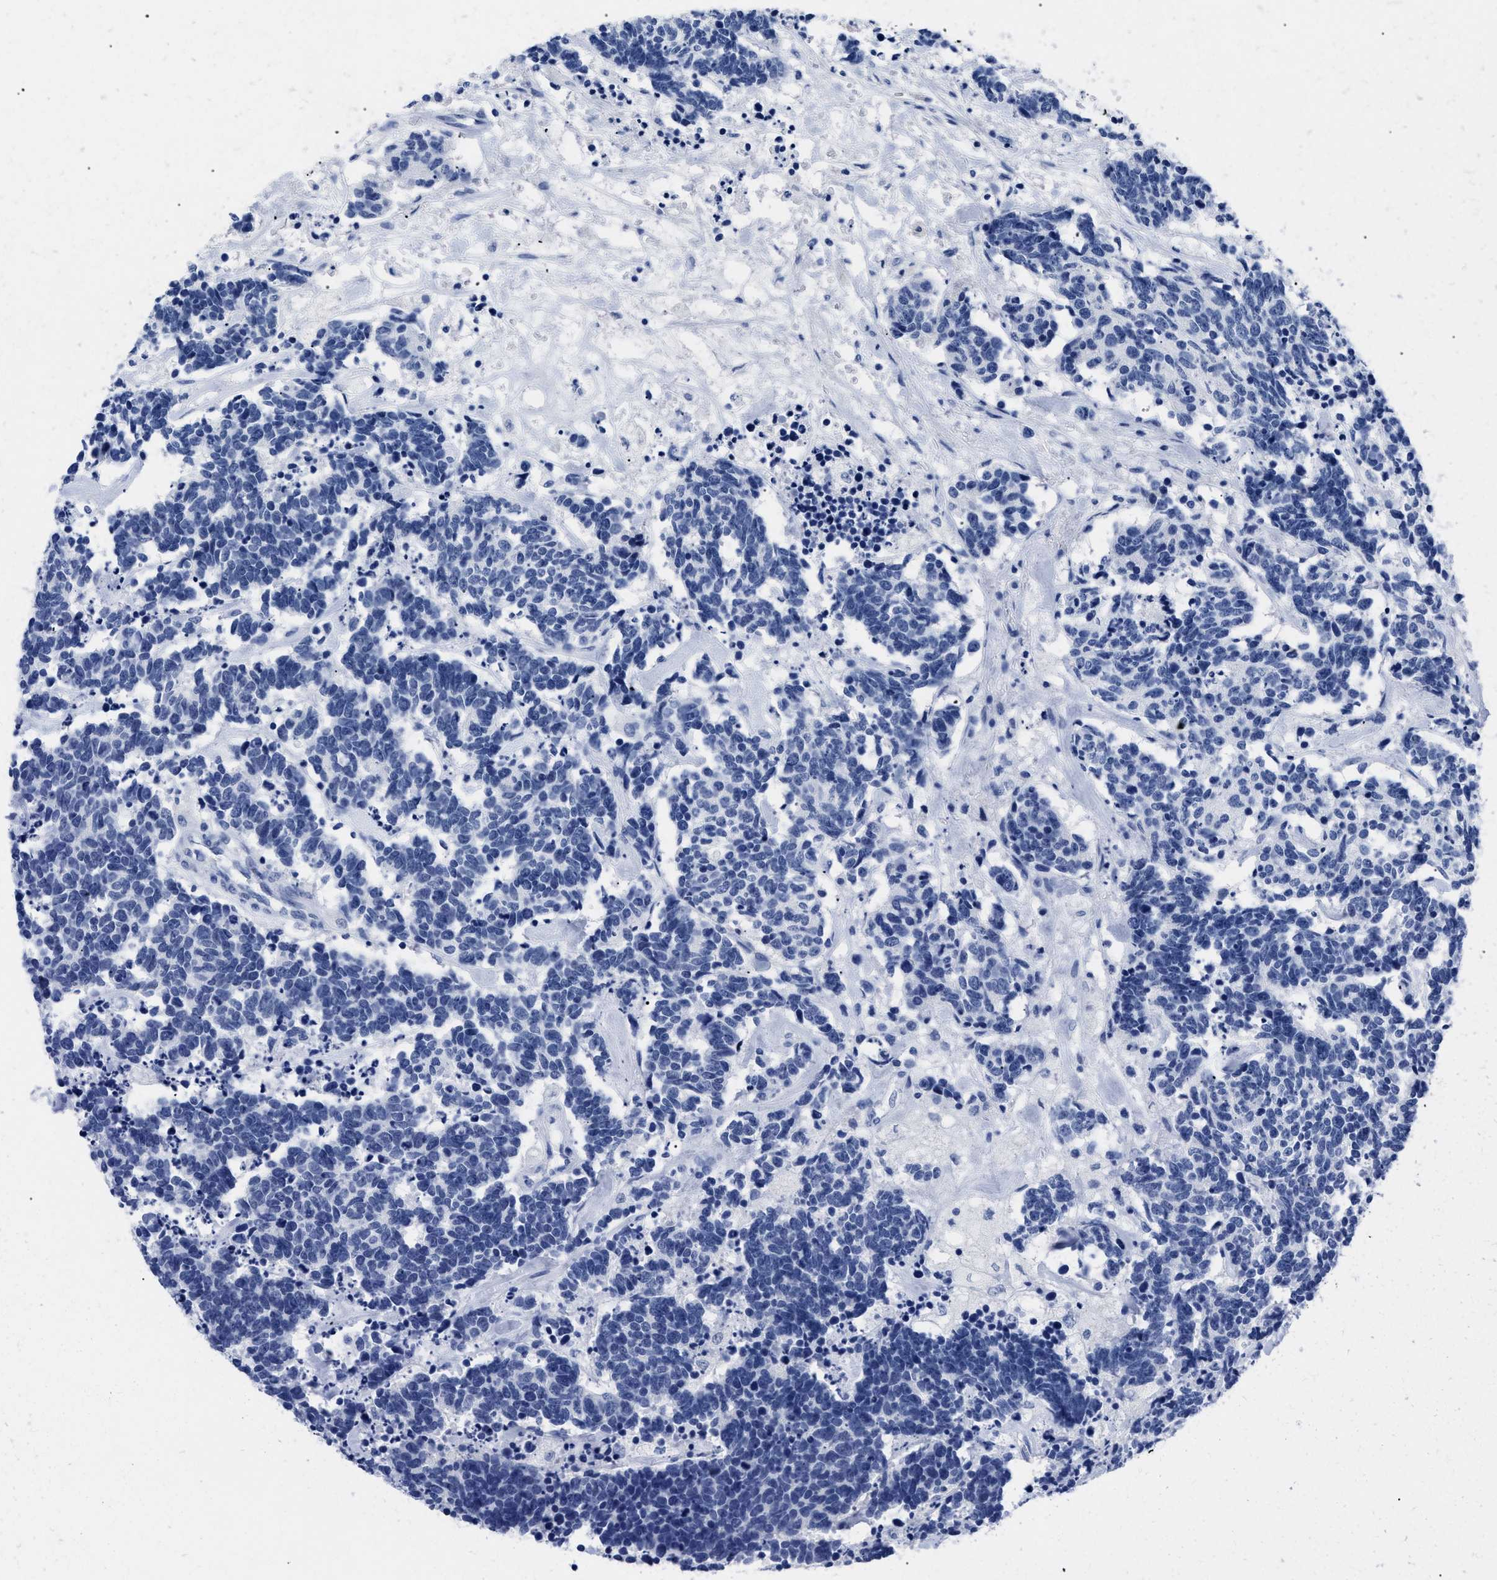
{"staining": {"intensity": "negative", "quantity": "none", "location": "none"}, "tissue": "carcinoid", "cell_type": "Tumor cells", "image_type": "cancer", "snomed": [{"axis": "morphology", "description": "Carcinoma, NOS"}, {"axis": "morphology", "description": "Carcinoid, malignant, NOS"}, {"axis": "topography", "description": "Urinary bladder"}], "caption": "An image of human carcinoid (malignant) is negative for staining in tumor cells.", "gene": "TREML1", "patient": {"sex": "male", "age": 57}}